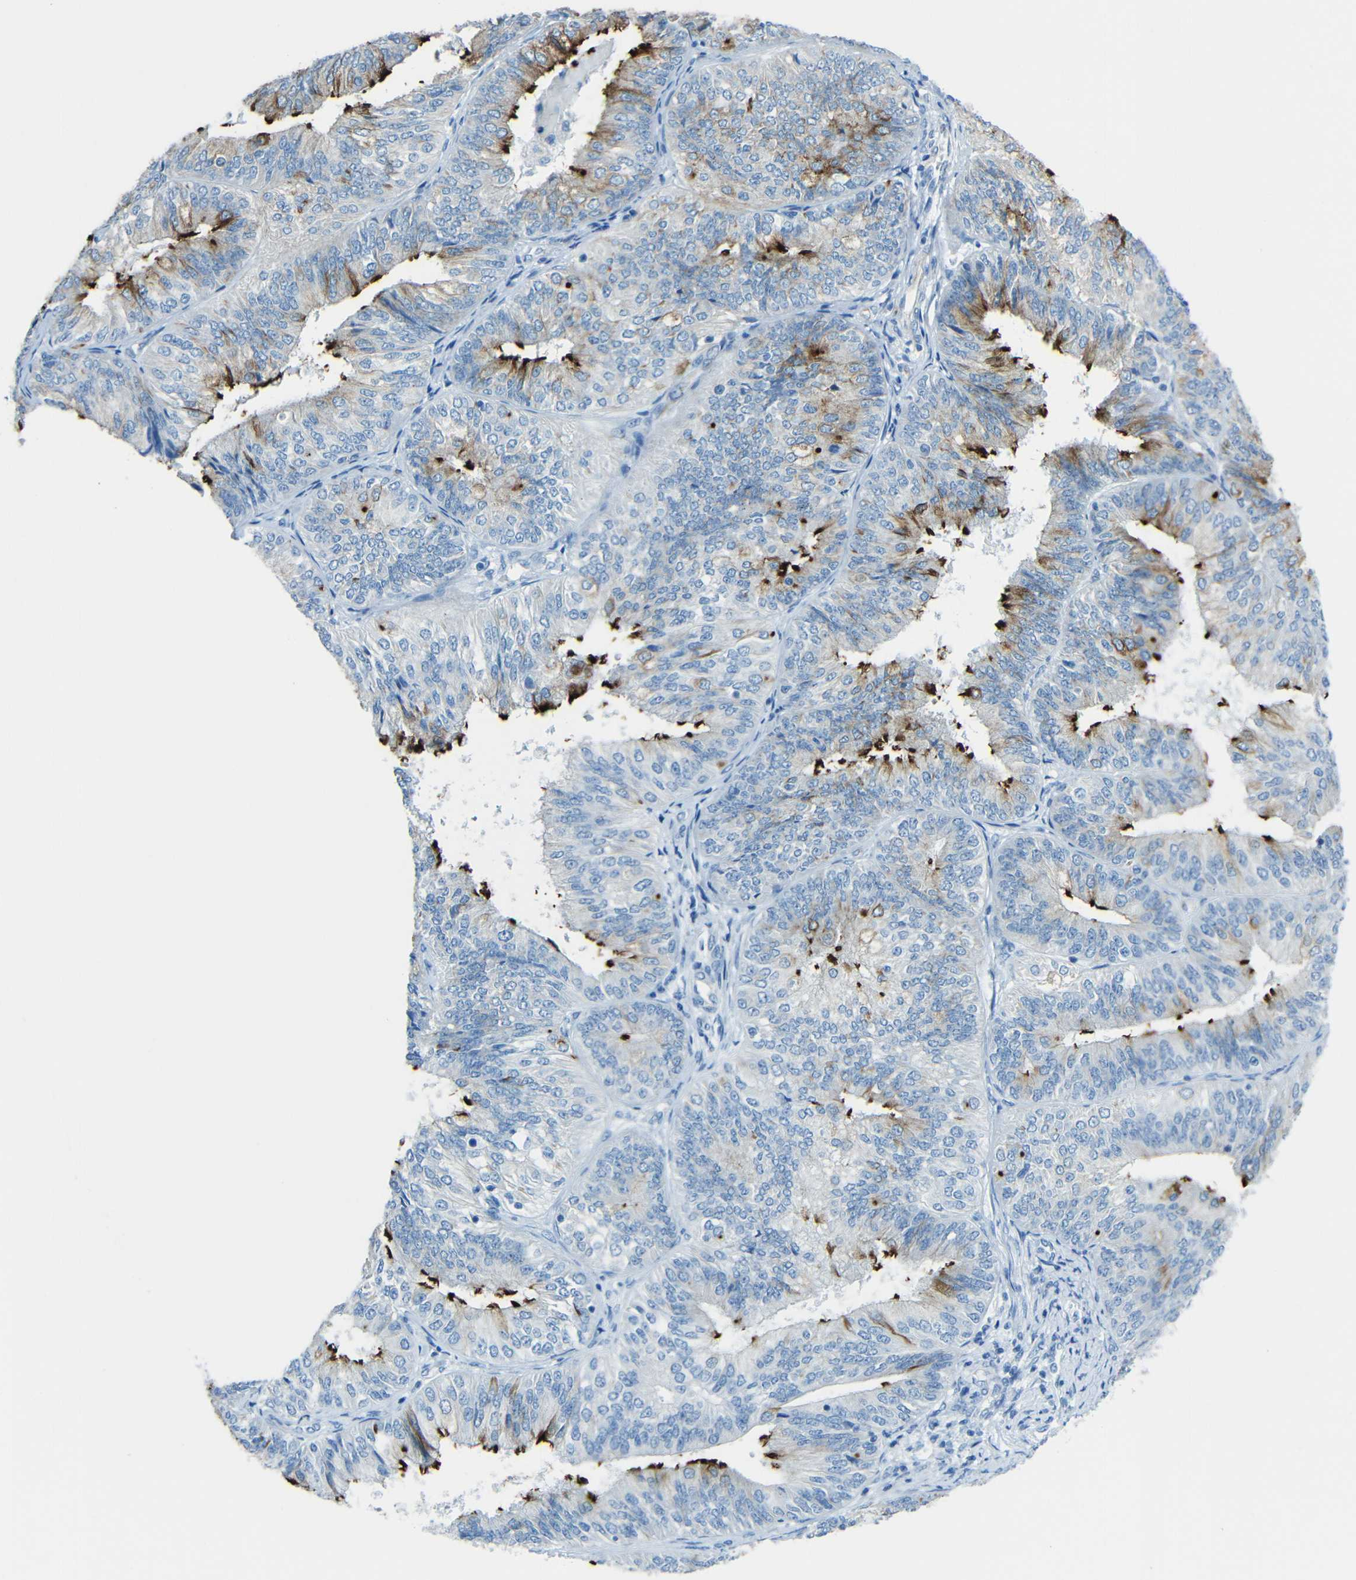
{"staining": {"intensity": "strong", "quantity": "<25%", "location": "cytoplasmic/membranous"}, "tissue": "endometrial cancer", "cell_type": "Tumor cells", "image_type": "cancer", "snomed": [{"axis": "morphology", "description": "Adenocarcinoma, NOS"}, {"axis": "topography", "description": "Endometrium"}], "caption": "This histopathology image displays immunohistochemistry staining of human endometrial adenocarcinoma, with medium strong cytoplasmic/membranous expression in approximately <25% of tumor cells.", "gene": "TUBB4B", "patient": {"sex": "female", "age": 58}}